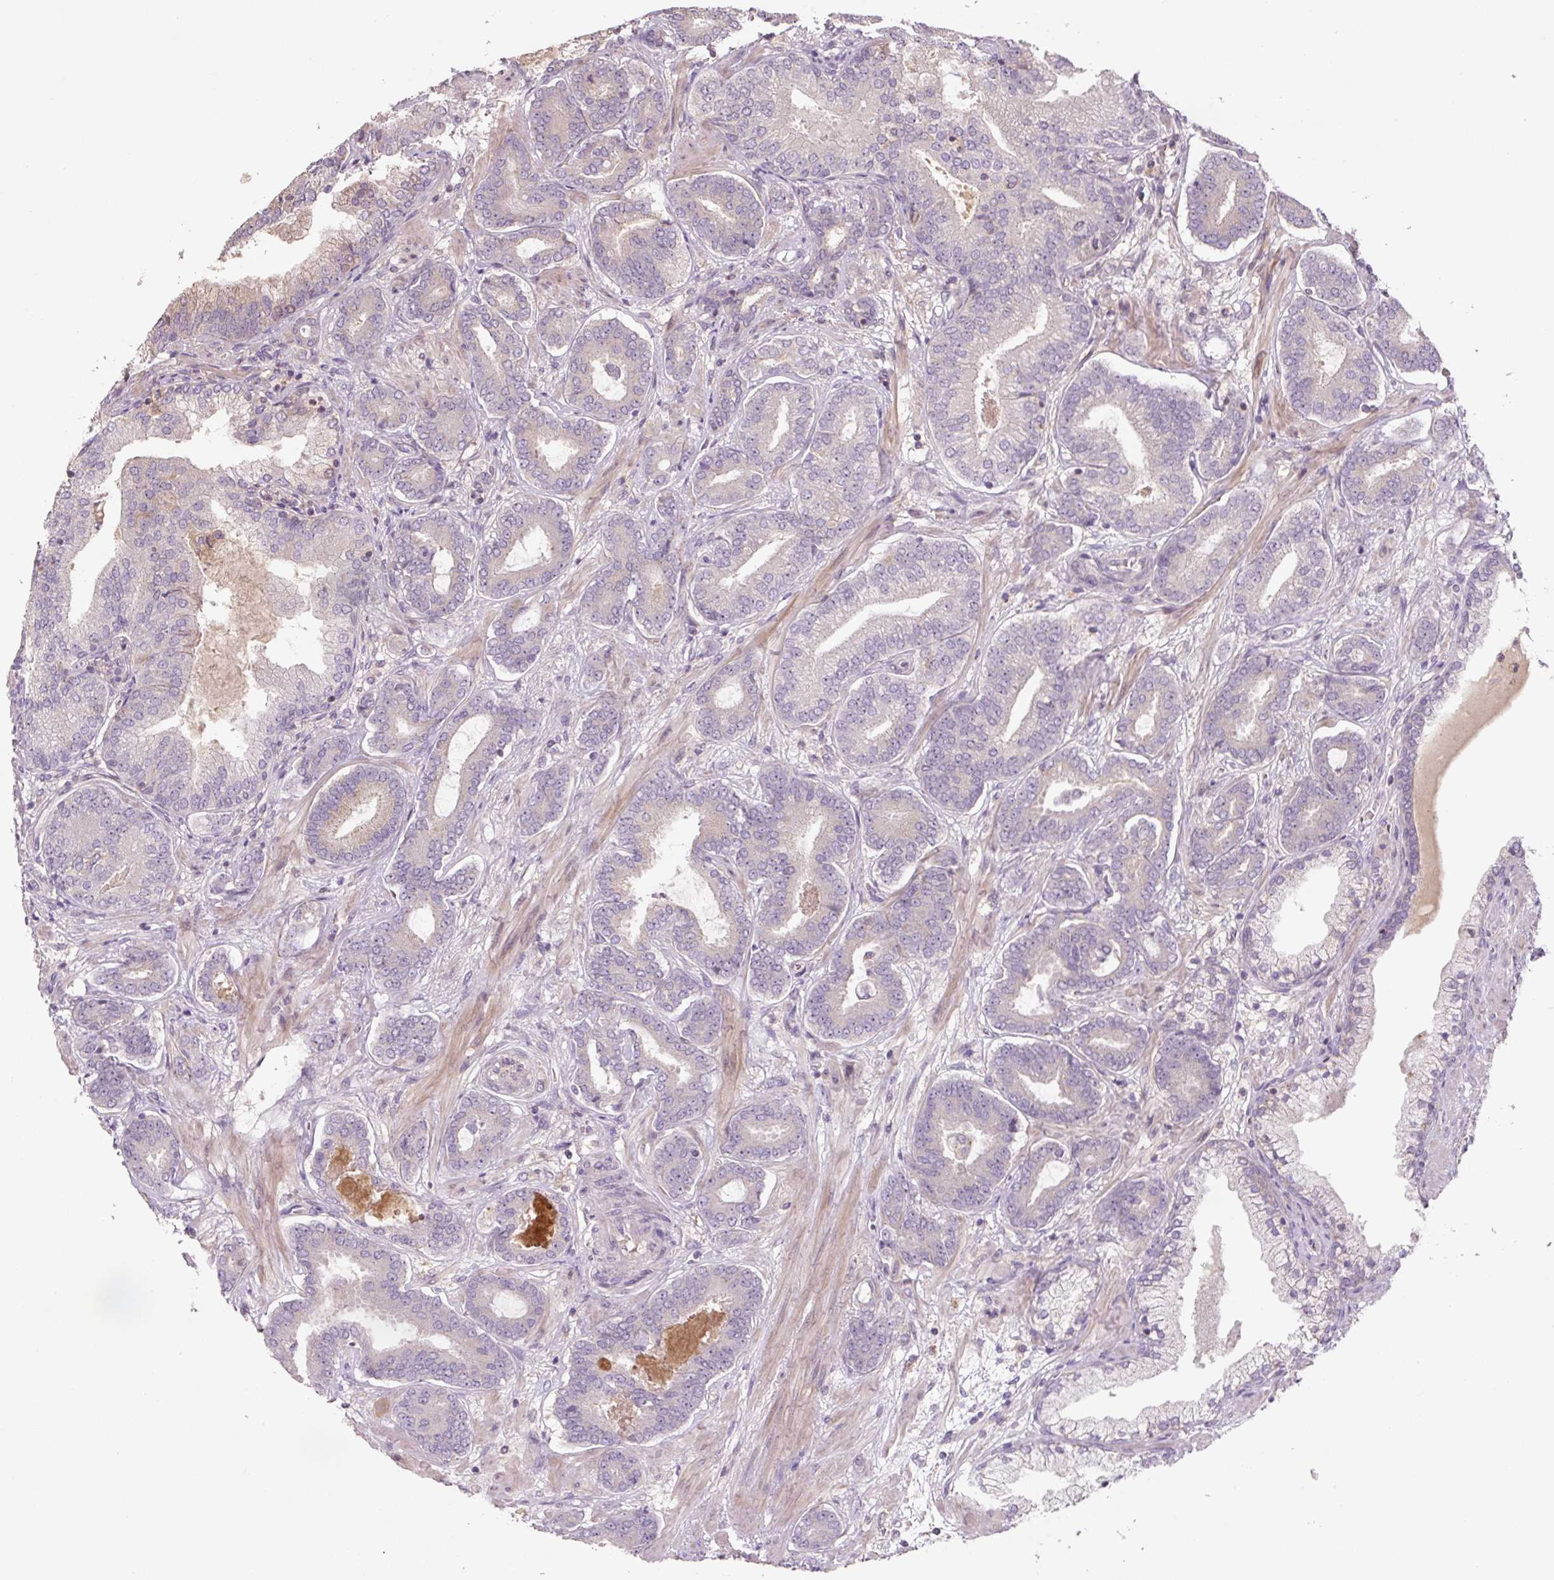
{"staining": {"intensity": "negative", "quantity": "none", "location": "none"}, "tissue": "prostate cancer", "cell_type": "Tumor cells", "image_type": "cancer", "snomed": [{"axis": "morphology", "description": "Adenocarcinoma, Low grade"}, {"axis": "topography", "description": "Prostate and seminal vesicle, NOS"}], "caption": "Tumor cells are negative for protein expression in human adenocarcinoma (low-grade) (prostate).", "gene": "C2orf73", "patient": {"sex": "male", "age": 61}}